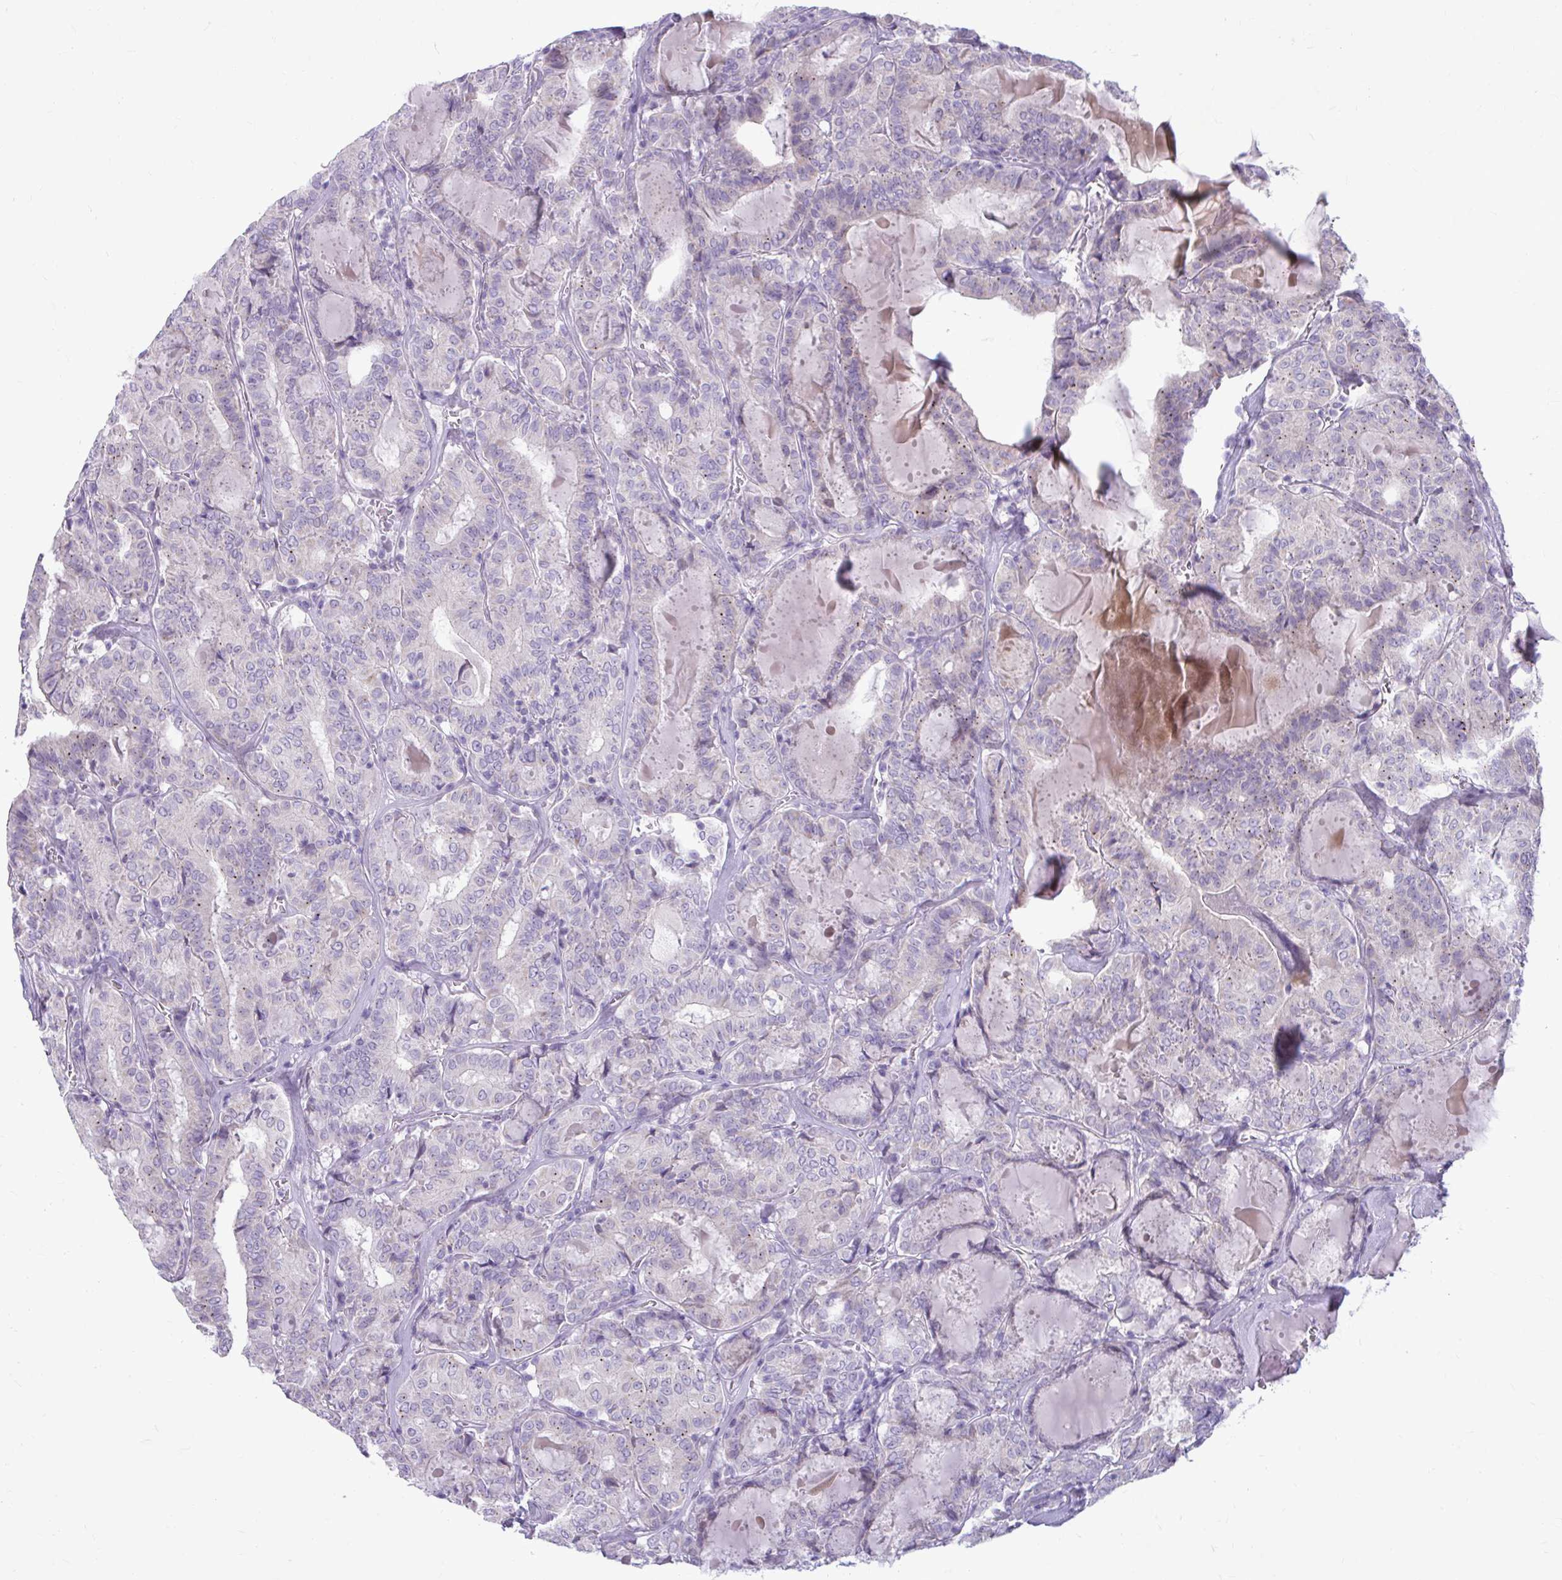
{"staining": {"intensity": "negative", "quantity": "none", "location": "none"}, "tissue": "thyroid cancer", "cell_type": "Tumor cells", "image_type": "cancer", "snomed": [{"axis": "morphology", "description": "Papillary adenocarcinoma, NOS"}, {"axis": "topography", "description": "Thyroid gland"}], "caption": "There is no significant staining in tumor cells of thyroid cancer.", "gene": "CHIA", "patient": {"sex": "female", "age": 72}}